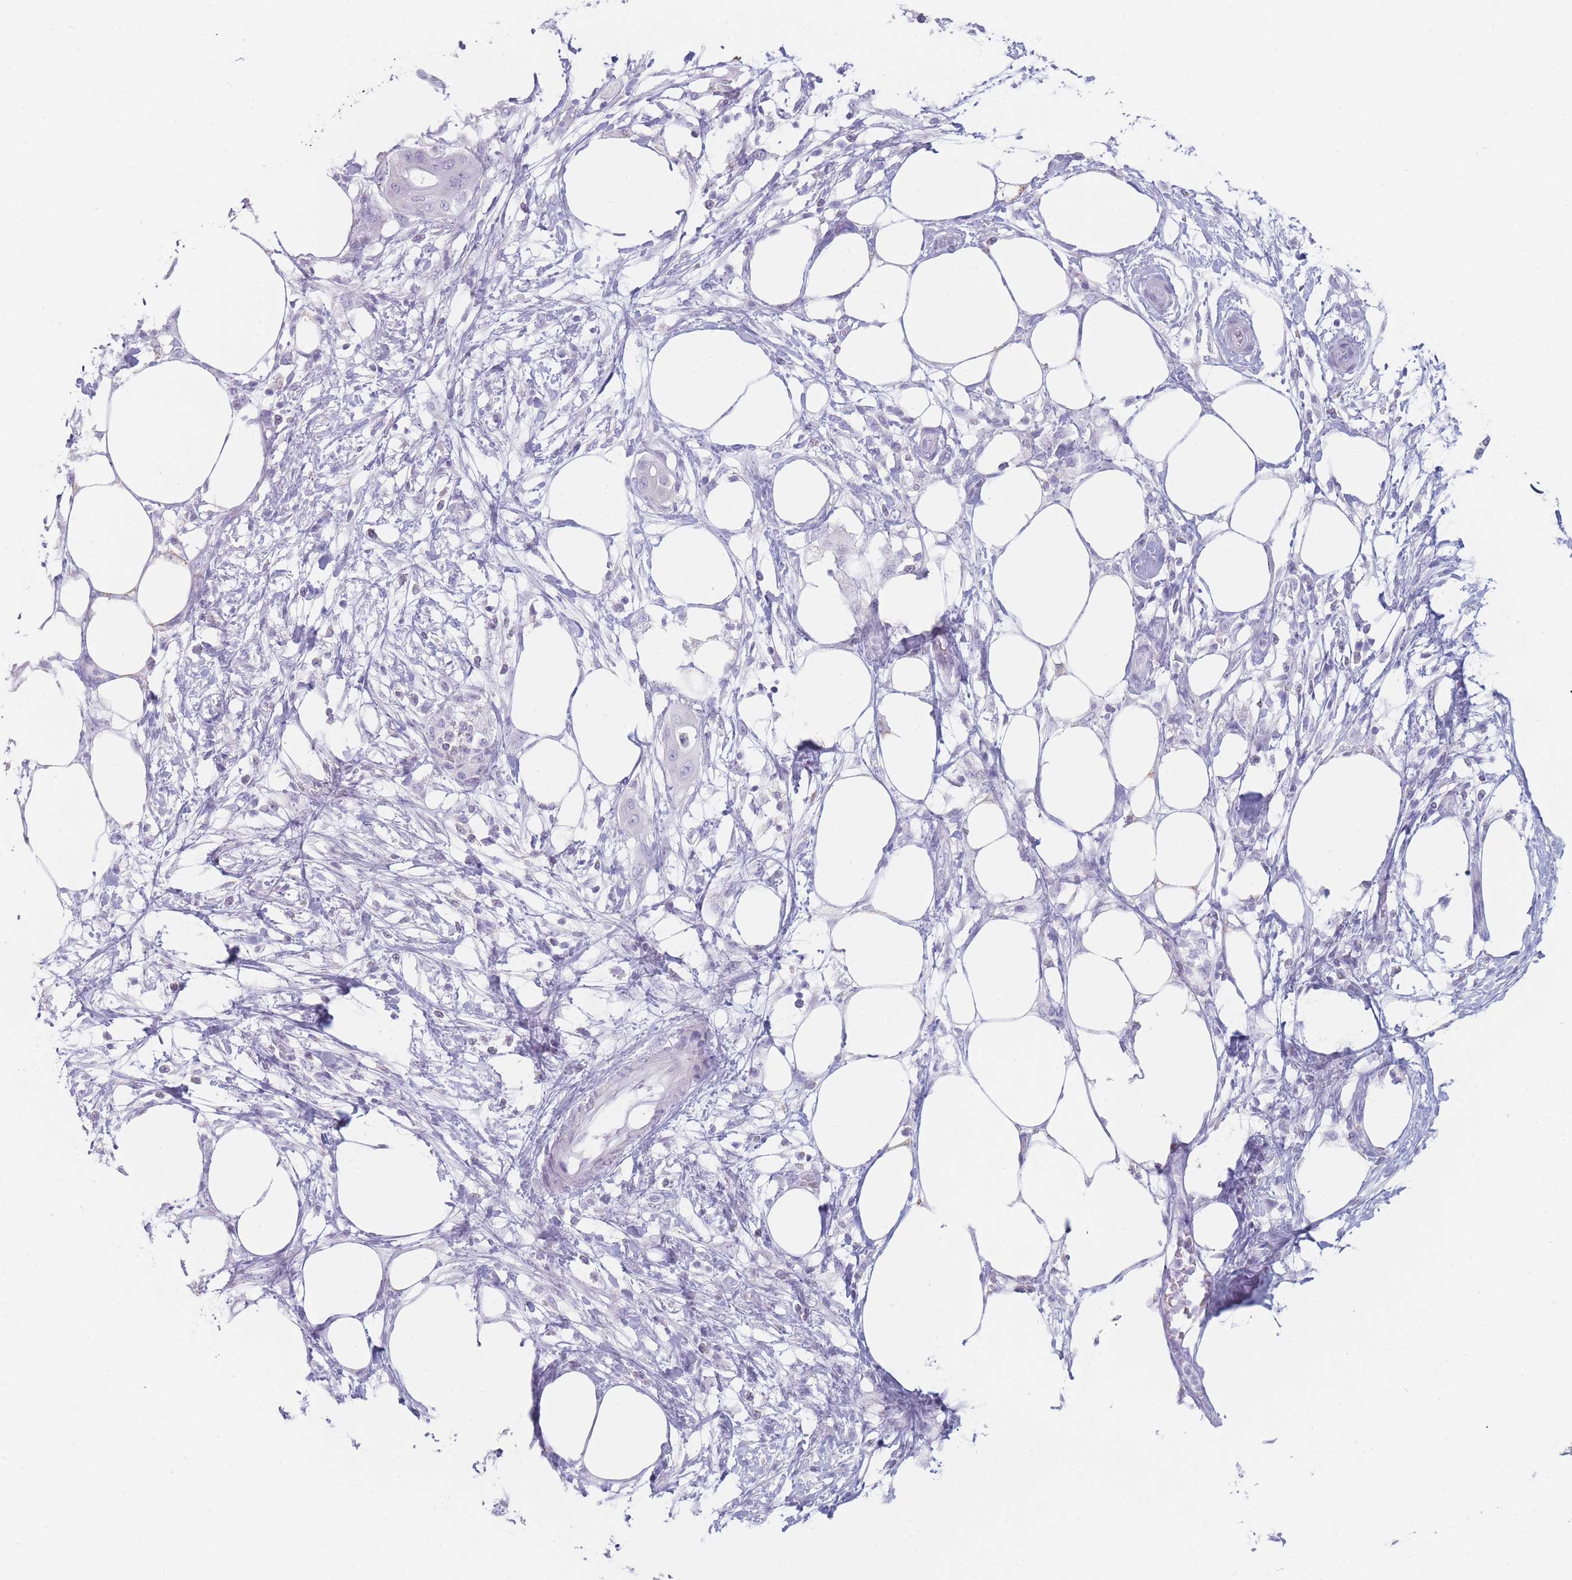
{"staining": {"intensity": "negative", "quantity": "none", "location": "none"}, "tissue": "pancreatic cancer", "cell_type": "Tumor cells", "image_type": "cancer", "snomed": [{"axis": "morphology", "description": "Adenocarcinoma, NOS"}, {"axis": "topography", "description": "Pancreas"}], "caption": "There is no significant positivity in tumor cells of adenocarcinoma (pancreatic).", "gene": "GPR12", "patient": {"sex": "male", "age": 68}}